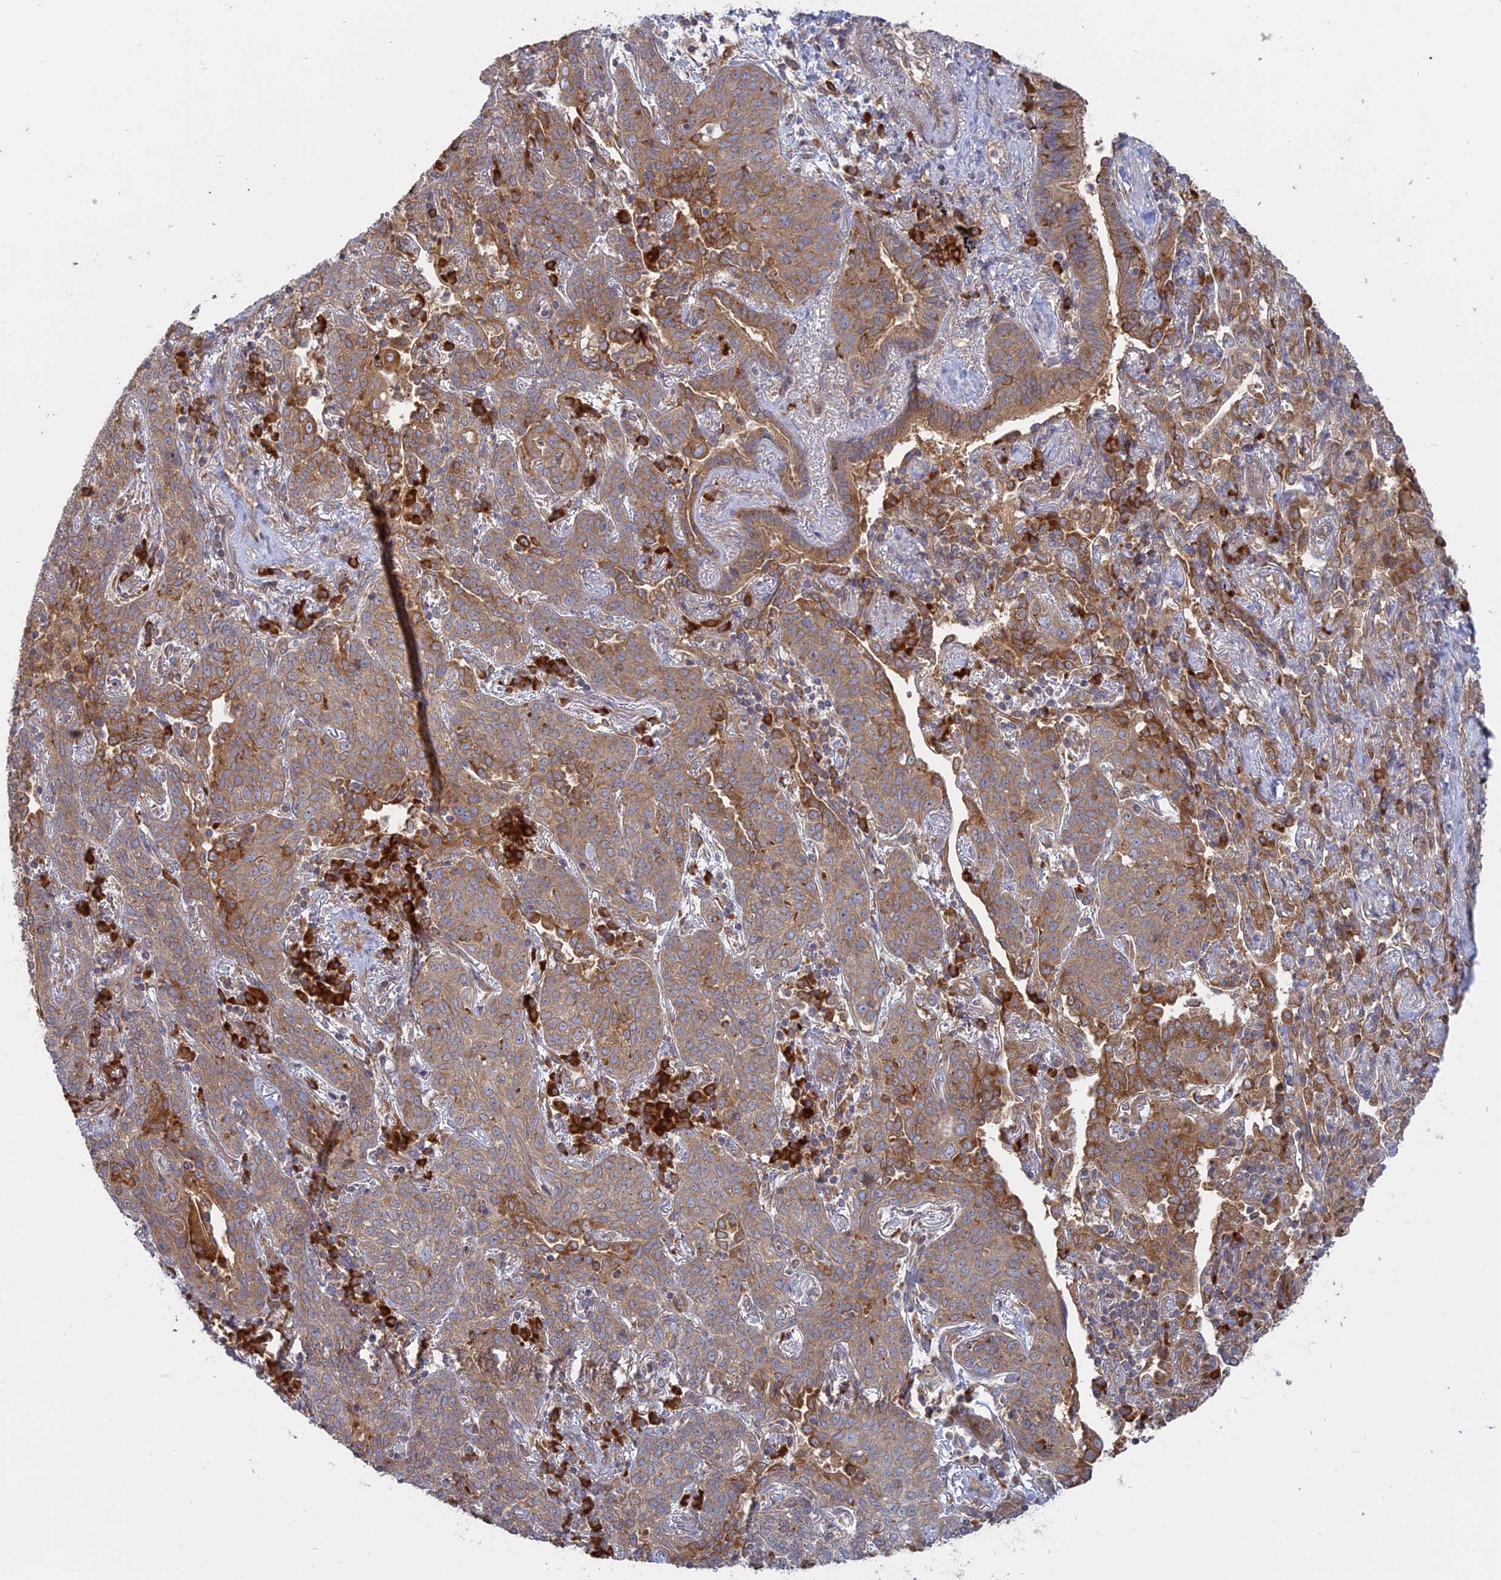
{"staining": {"intensity": "moderate", "quantity": ">75%", "location": "cytoplasmic/membranous"}, "tissue": "lung cancer", "cell_type": "Tumor cells", "image_type": "cancer", "snomed": [{"axis": "morphology", "description": "Squamous cell carcinoma, NOS"}, {"axis": "topography", "description": "Lung"}], "caption": "Brown immunohistochemical staining in human lung cancer reveals moderate cytoplasmic/membranous expression in about >75% of tumor cells.", "gene": "TMEM208", "patient": {"sex": "female", "age": 70}}